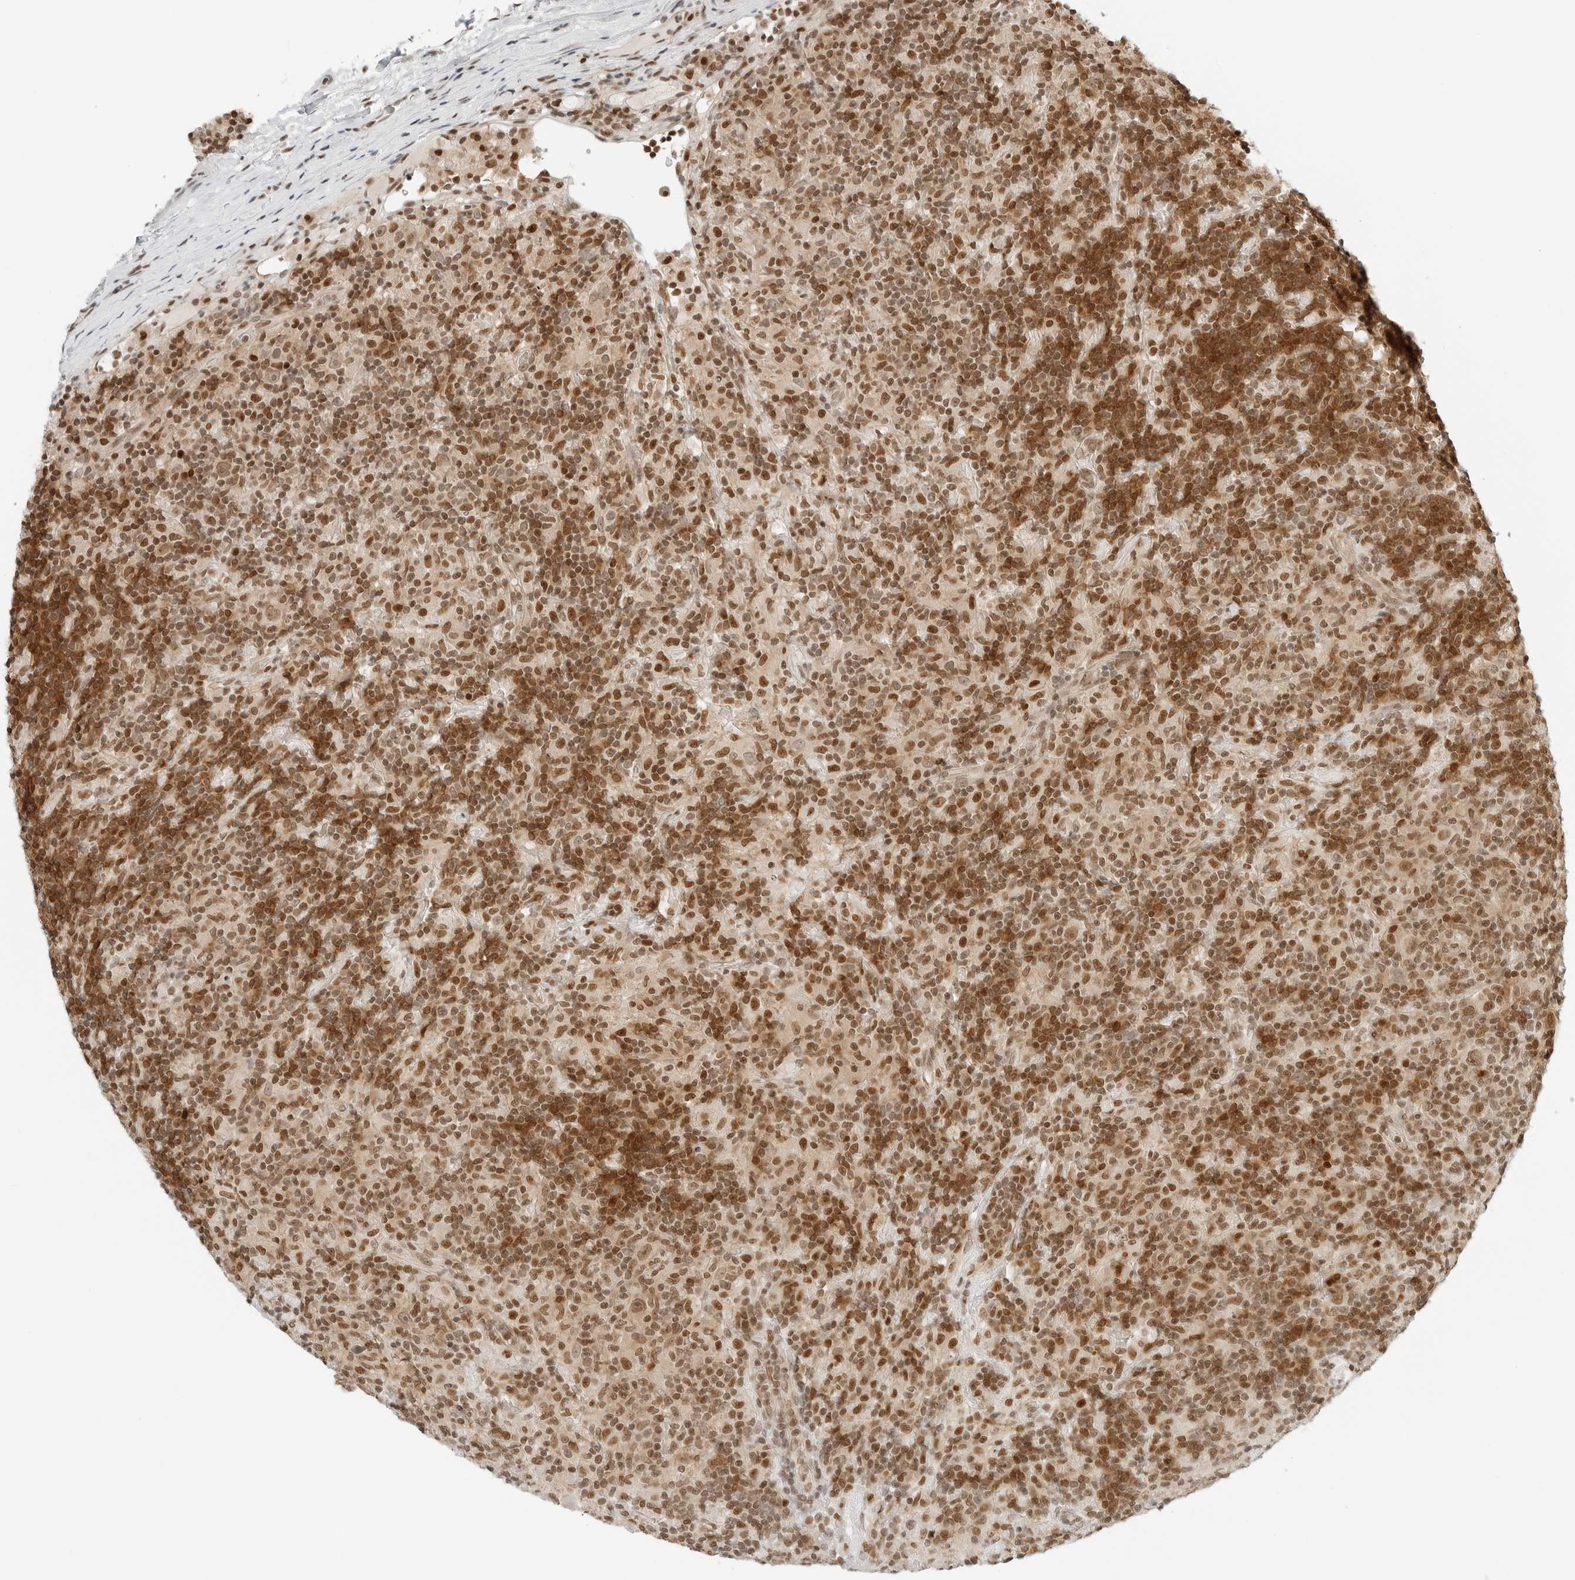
{"staining": {"intensity": "weak", "quantity": ">75%", "location": "nuclear"}, "tissue": "lymphoma", "cell_type": "Tumor cells", "image_type": "cancer", "snomed": [{"axis": "morphology", "description": "Hodgkin's disease, NOS"}, {"axis": "topography", "description": "Lymph node"}], "caption": "Human Hodgkin's disease stained with a brown dye shows weak nuclear positive expression in about >75% of tumor cells.", "gene": "CRTC2", "patient": {"sex": "male", "age": 70}}